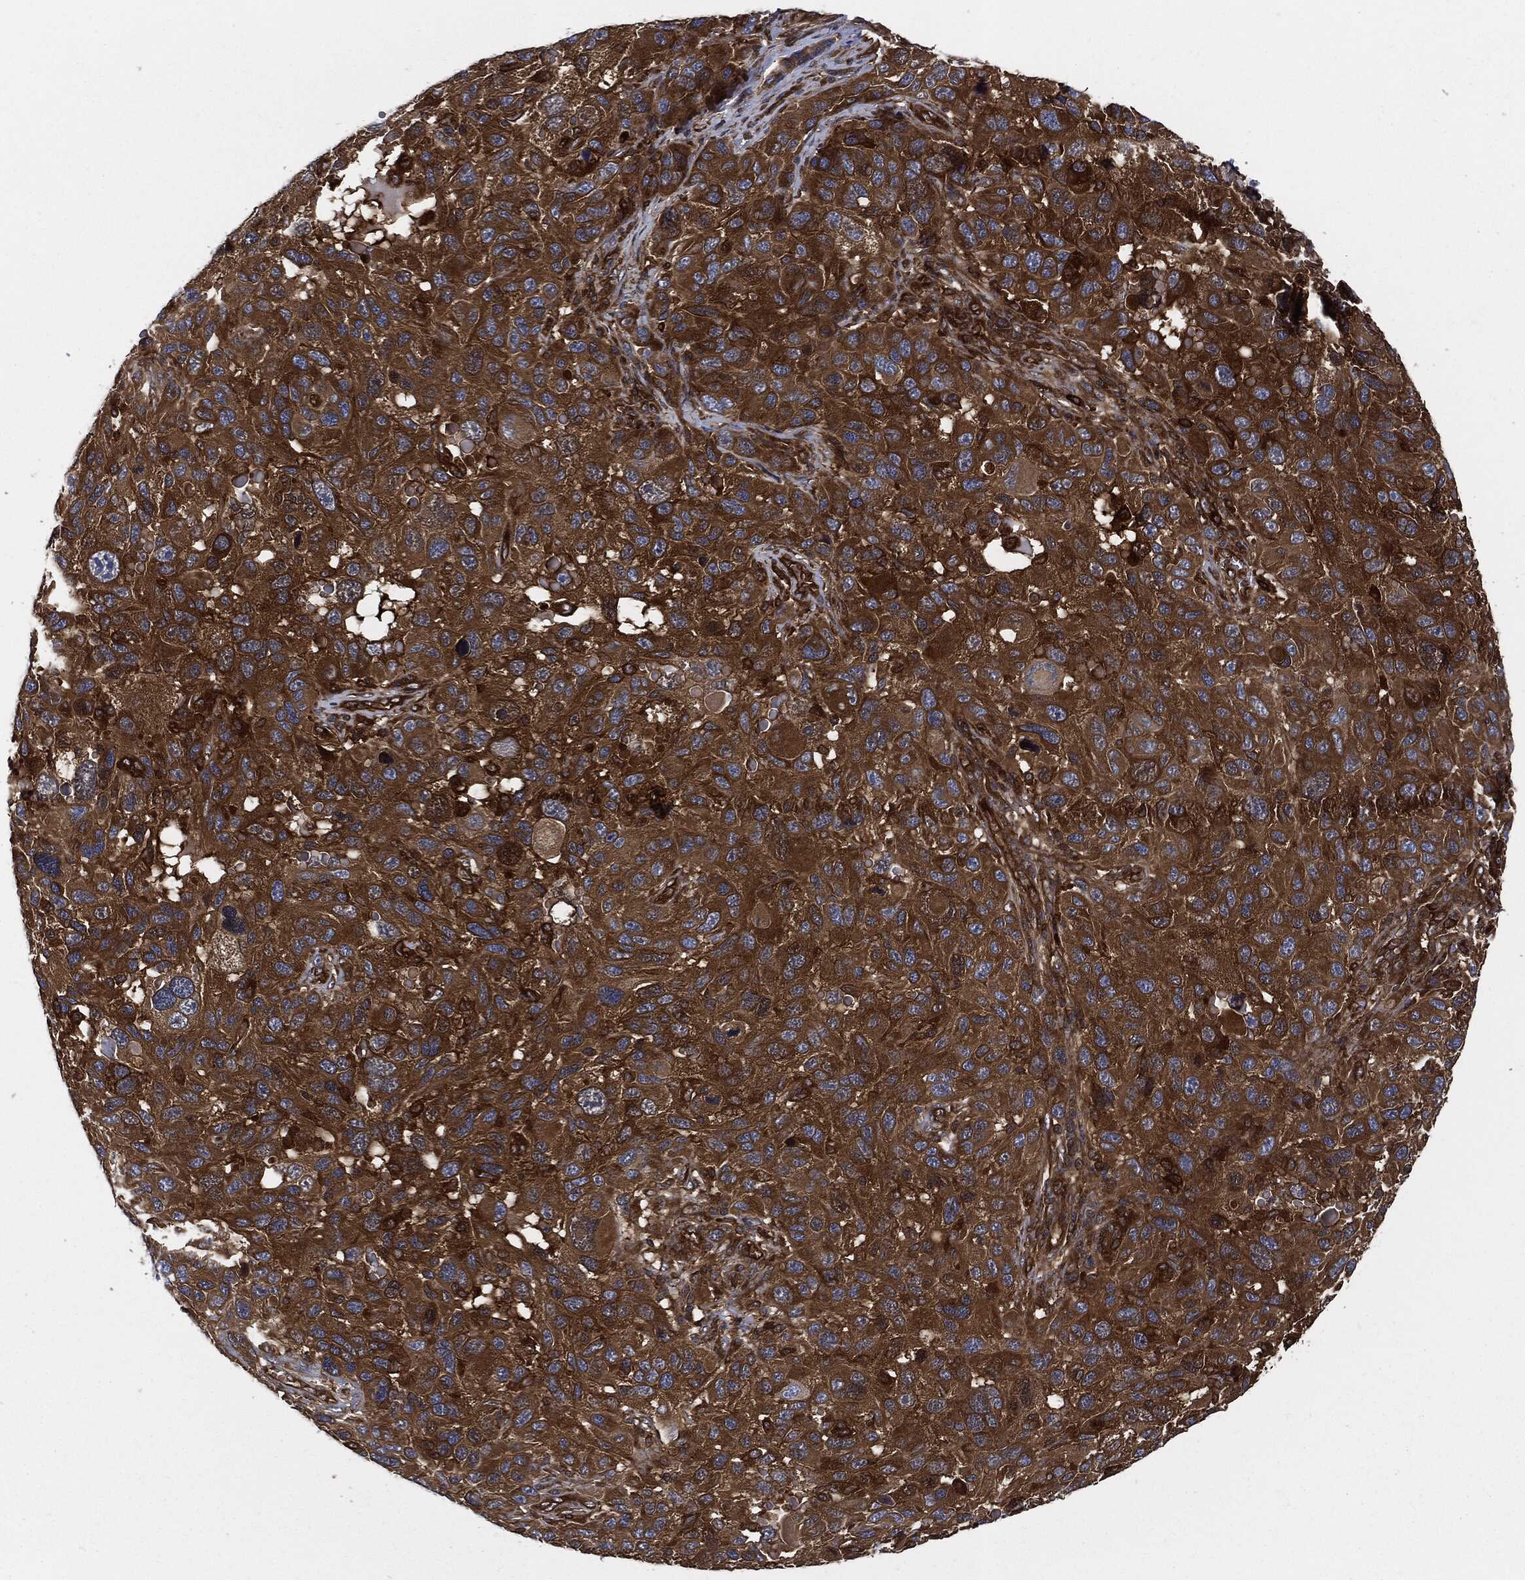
{"staining": {"intensity": "strong", "quantity": ">75%", "location": "cytoplasmic/membranous"}, "tissue": "melanoma", "cell_type": "Tumor cells", "image_type": "cancer", "snomed": [{"axis": "morphology", "description": "Malignant melanoma, NOS"}, {"axis": "topography", "description": "Skin"}], "caption": "Immunohistochemical staining of human melanoma exhibits high levels of strong cytoplasmic/membranous positivity in approximately >75% of tumor cells.", "gene": "XPNPEP1", "patient": {"sex": "male", "age": 53}}